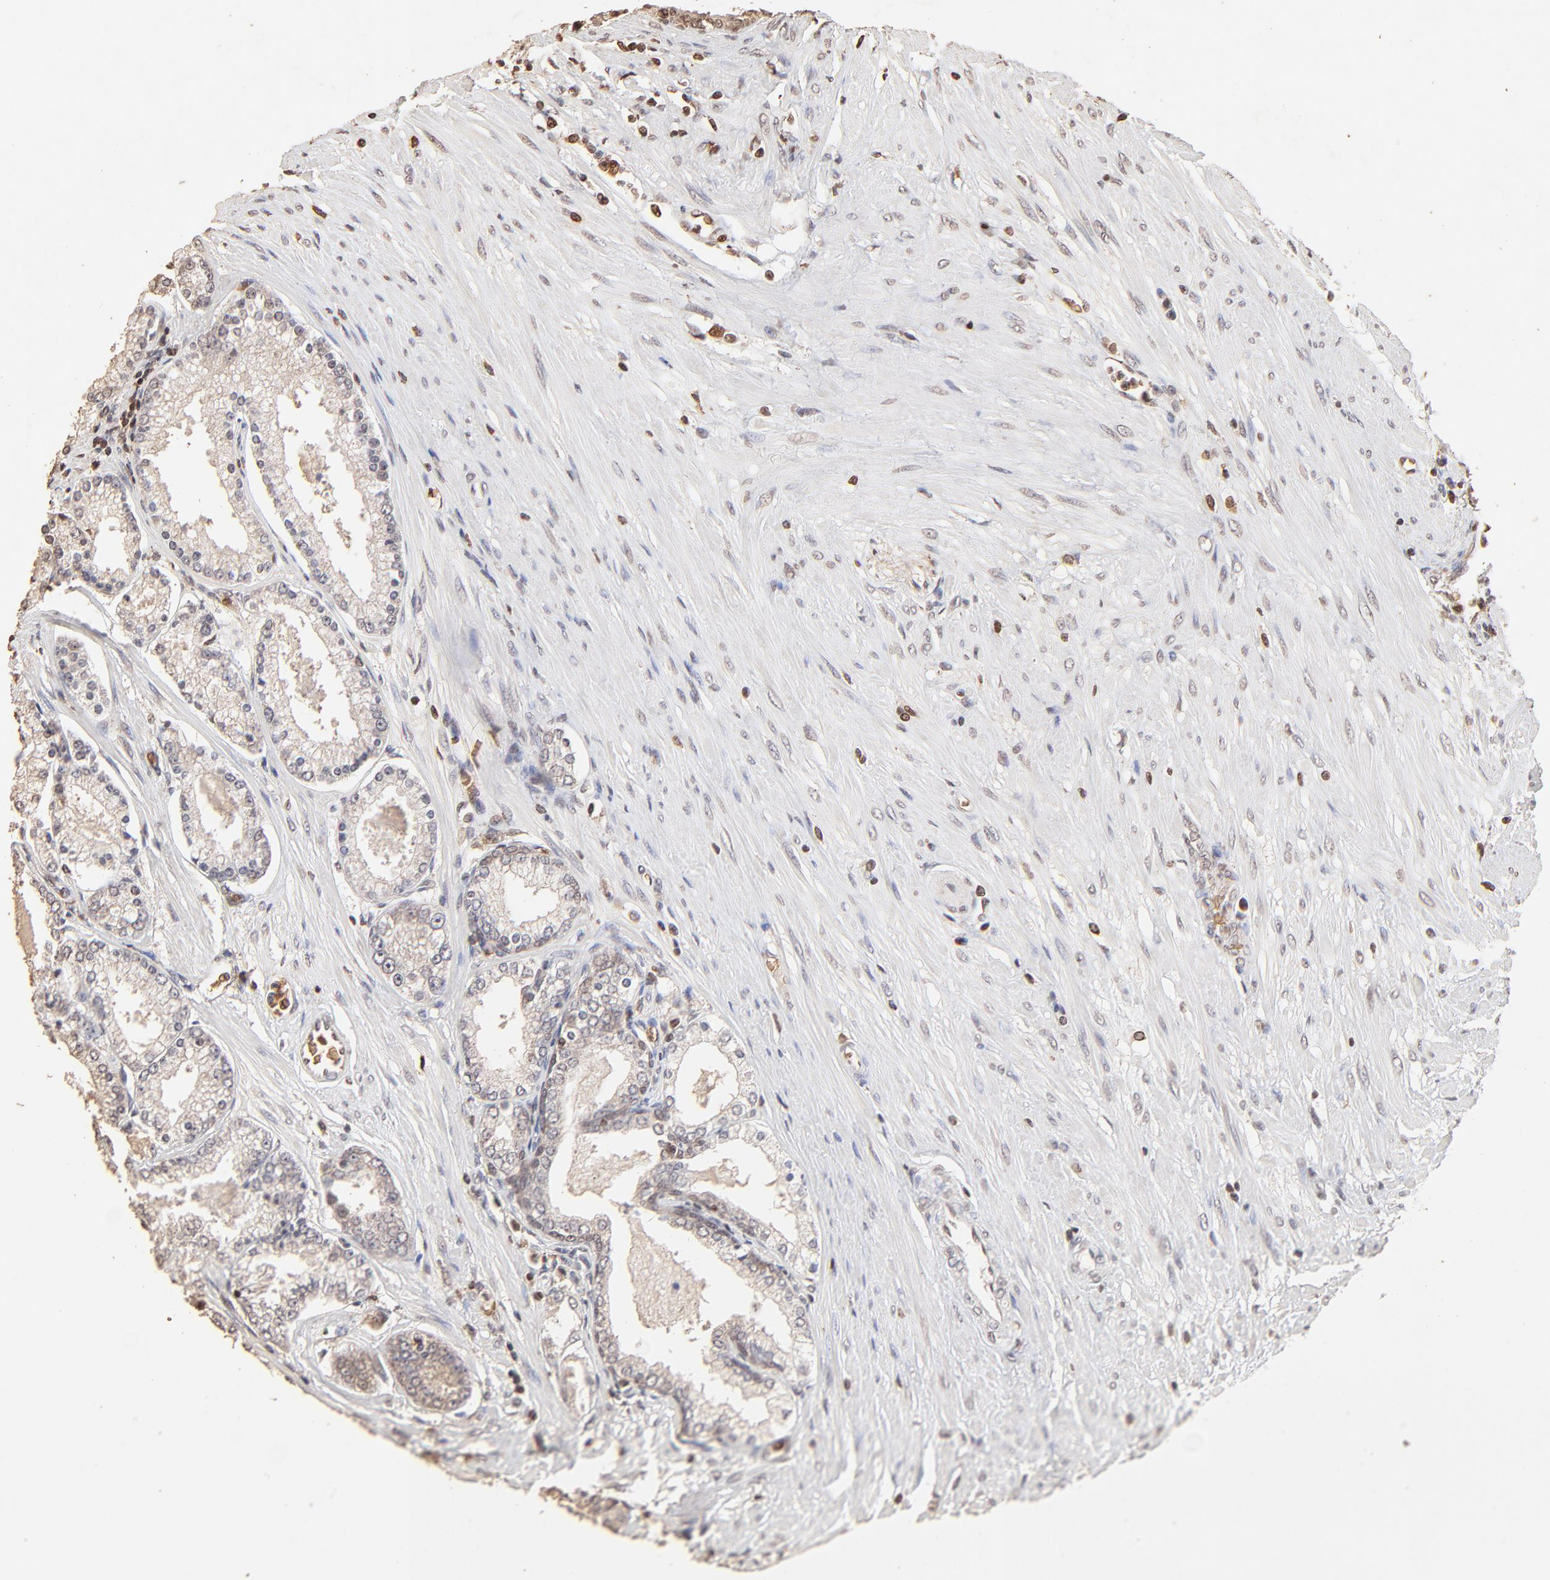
{"staining": {"intensity": "weak", "quantity": ">75%", "location": "cytoplasmic/membranous"}, "tissue": "prostate cancer", "cell_type": "Tumor cells", "image_type": "cancer", "snomed": [{"axis": "morphology", "description": "Adenocarcinoma, Medium grade"}, {"axis": "topography", "description": "Prostate"}], "caption": "Protein expression analysis of human prostate cancer reveals weak cytoplasmic/membranous positivity in about >75% of tumor cells.", "gene": "CASP1", "patient": {"sex": "male", "age": 72}}